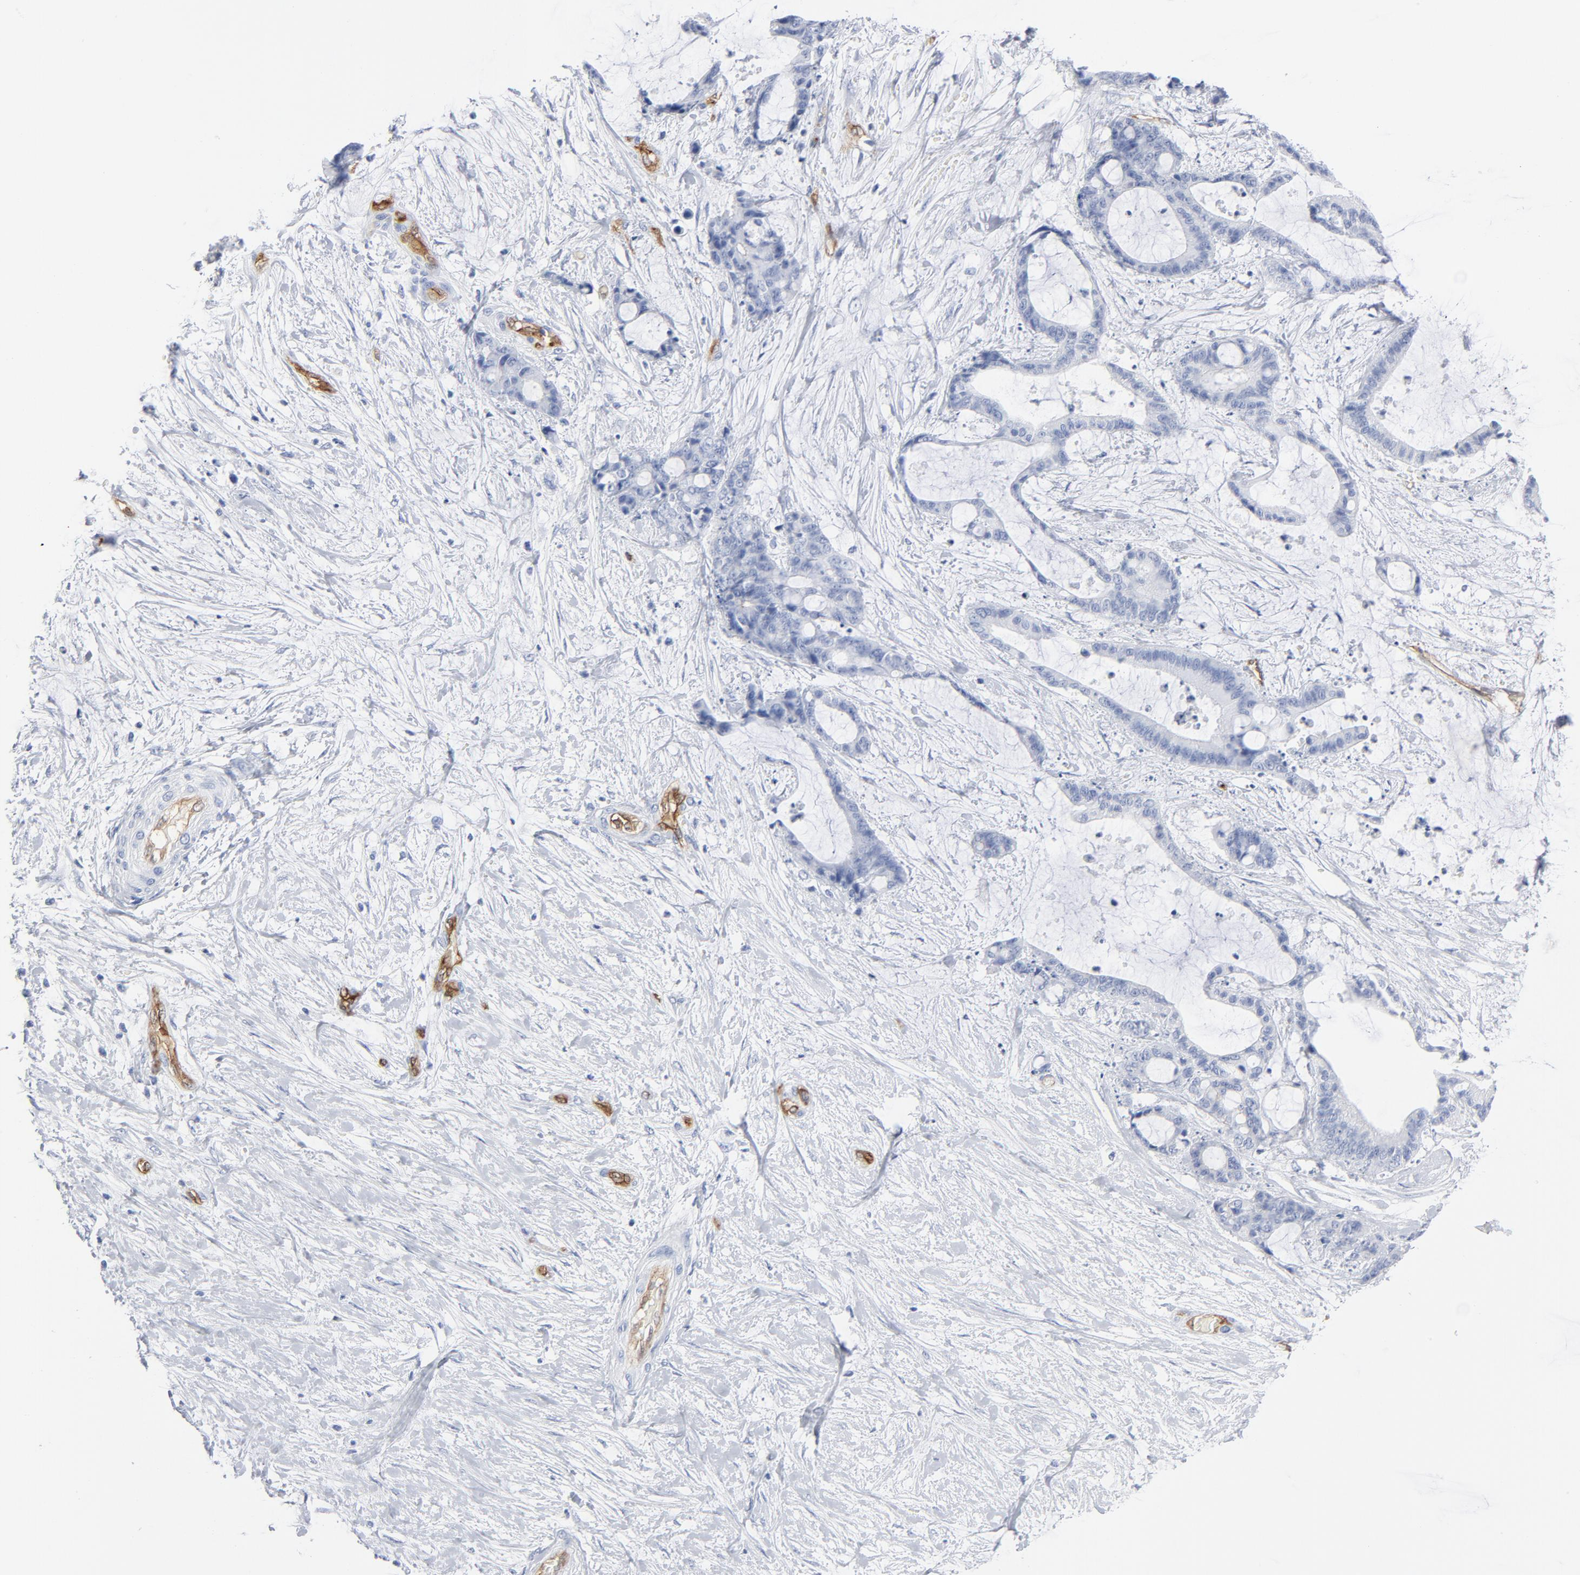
{"staining": {"intensity": "negative", "quantity": "none", "location": "none"}, "tissue": "liver cancer", "cell_type": "Tumor cells", "image_type": "cancer", "snomed": [{"axis": "morphology", "description": "Cholangiocarcinoma"}, {"axis": "topography", "description": "Liver"}], "caption": "This is an immunohistochemistry (IHC) photomicrograph of human liver cancer (cholangiocarcinoma). There is no positivity in tumor cells.", "gene": "SHANK3", "patient": {"sex": "female", "age": 73}}